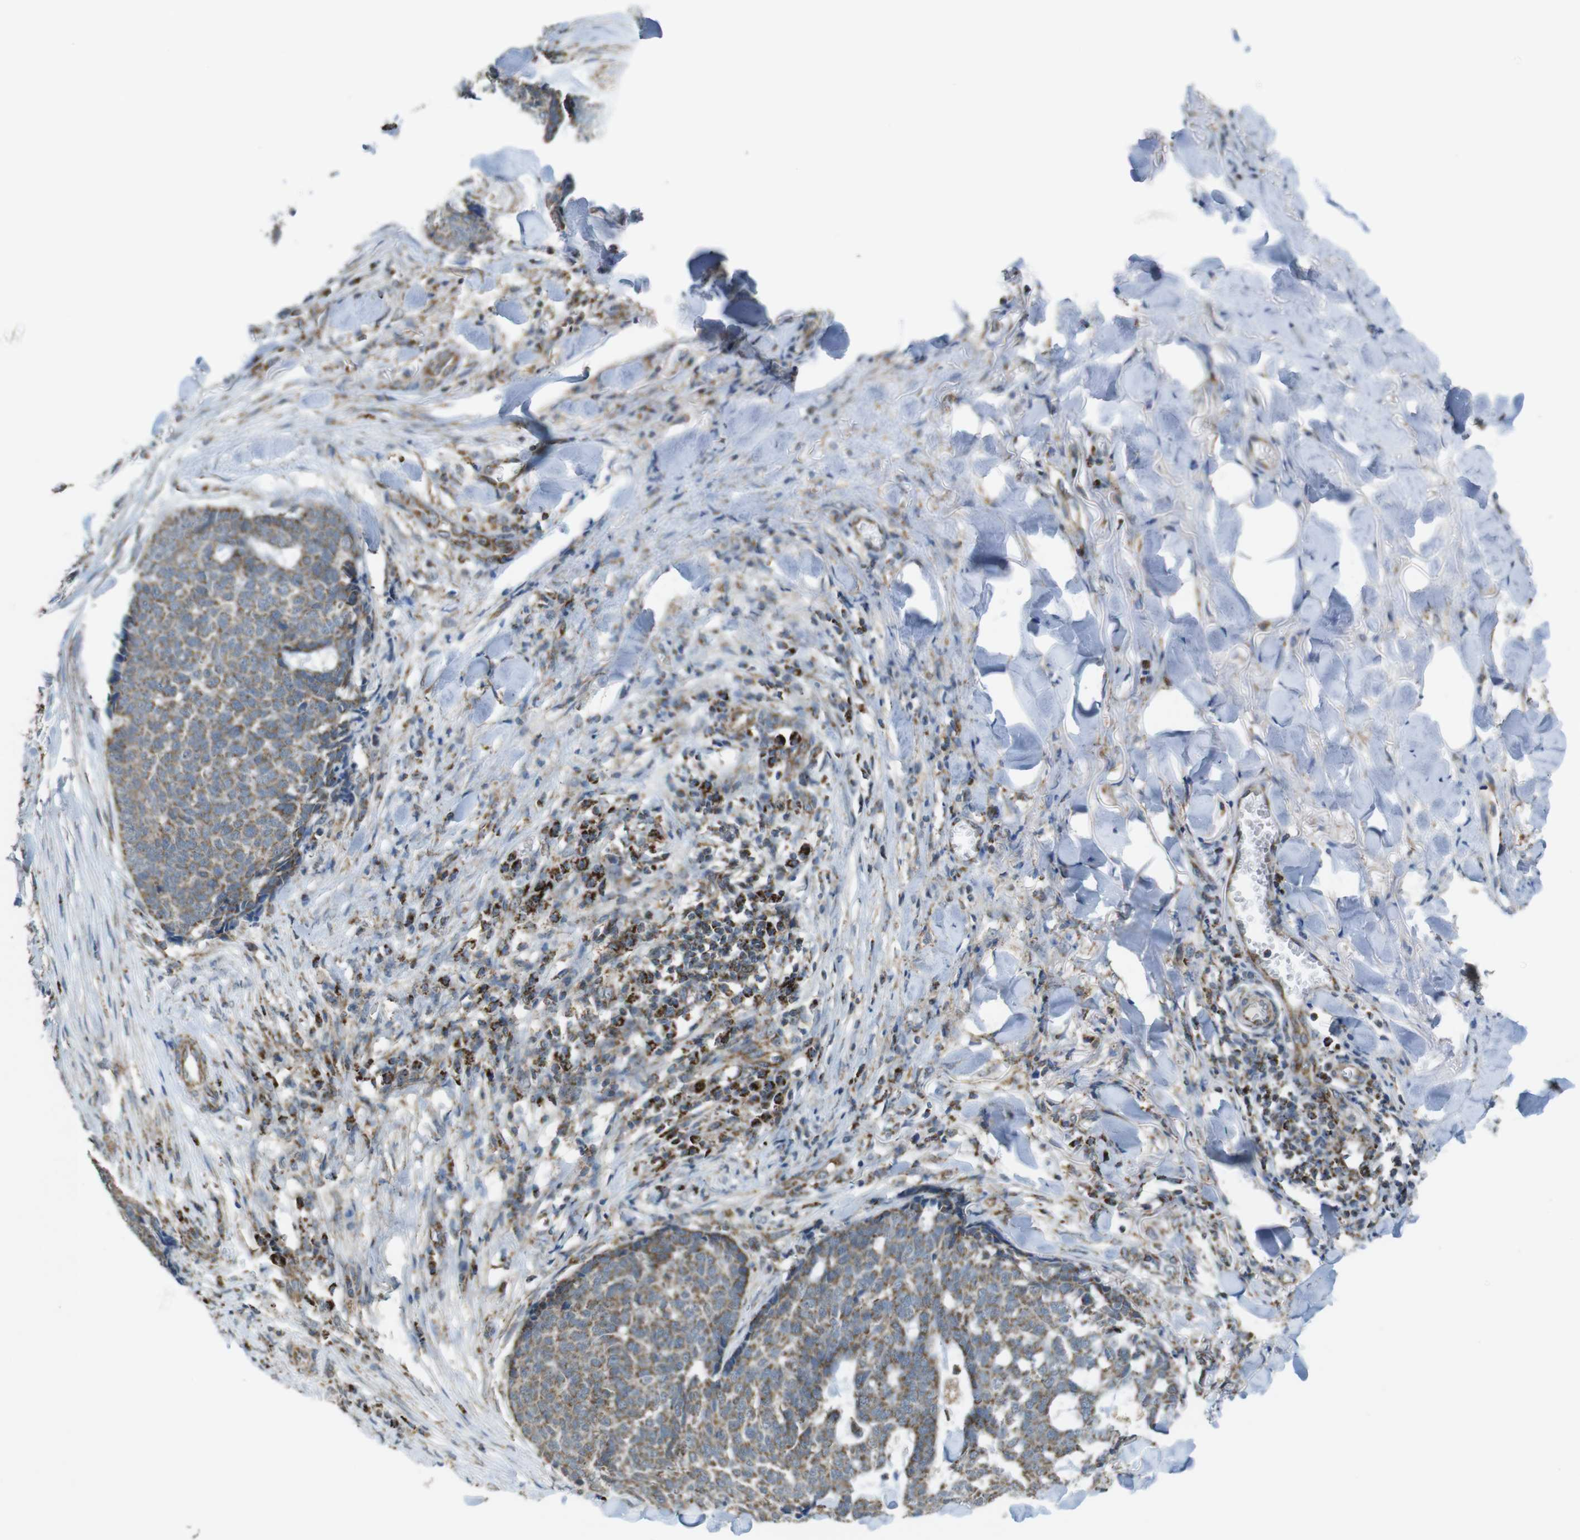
{"staining": {"intensity": "moderate", "quantity": ">75%", "location": "cytoplasmic/membranous"}, "tissue": "skin cancer", "cell_type": "Tumor cells", "image_type": "cancer", "snomed": [{"axis": "morphology", "description": "Basal cell carcinoma"}, {"axis": "topography", "description": "Skin"}], "caption": "A medium amount of moderate cytoplasmic/membranous staining is present in about >75% of tumor cells in basal cell carcinoma (skin) tissue. (IHC, brightfield microscopy, high magnification).", "gene": "CALHM2", "patient": {"sex": "male", "age": 84}}